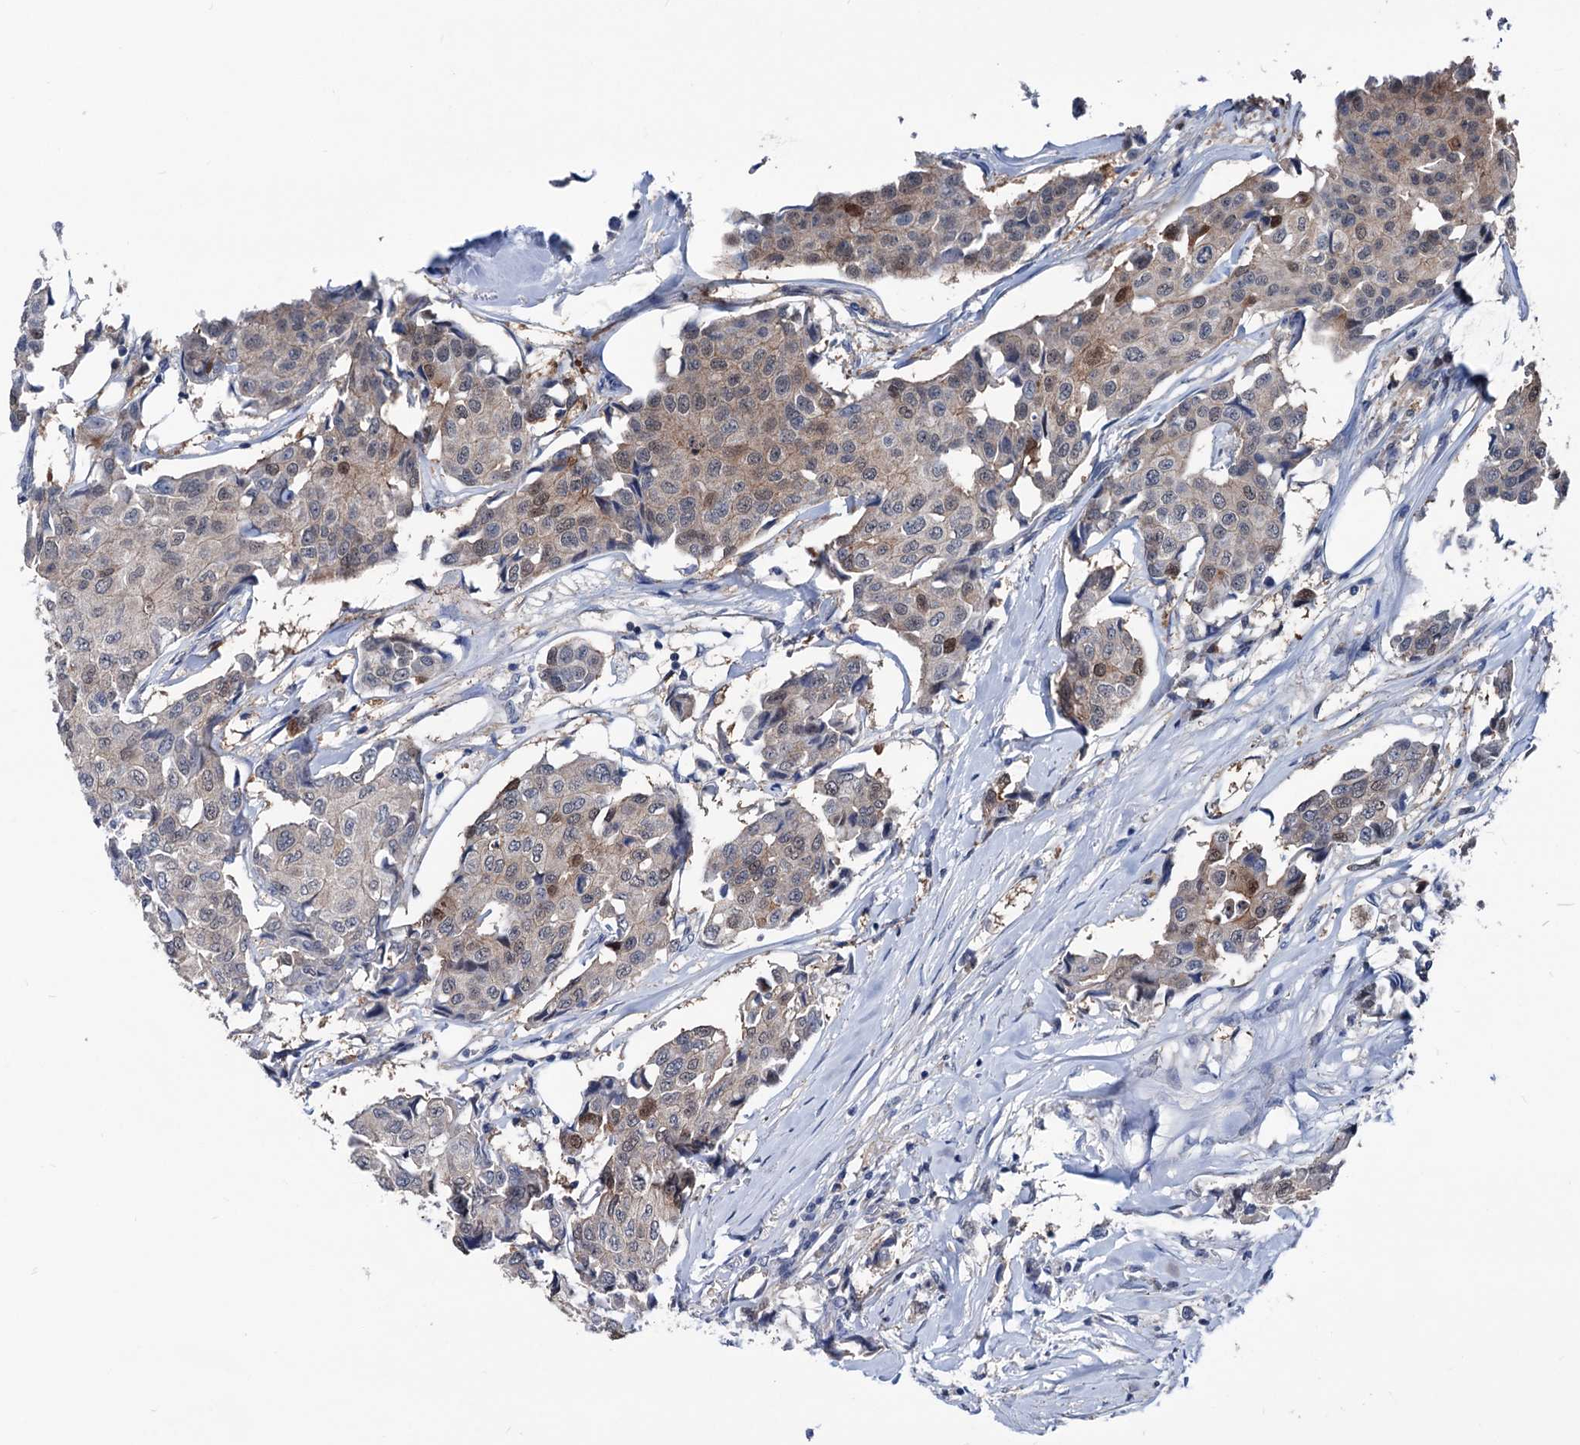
{"staining": {"intensity": "moderate", "quantity": "<25%", "location": "cytoplasmic/membranous,nuclear"}, "tissue": "breast cancer", "cell_type": "Tumor cells", "image_type": "cancer", "snomed": [{"axis": "morphology", "description": "Duct carcinoma"}, {"axis": "topography", "description": "Breast"}], "caption": "Immunohistochemistry of human infiltrating ductal carcinoma (breast) exhibits low levels of moderate cytoplasmic/membranous and nuclear staining in approximately <25% of tumor cells.", "gene": "GLO1", "patient": {"sex": "female", "age": 80}}